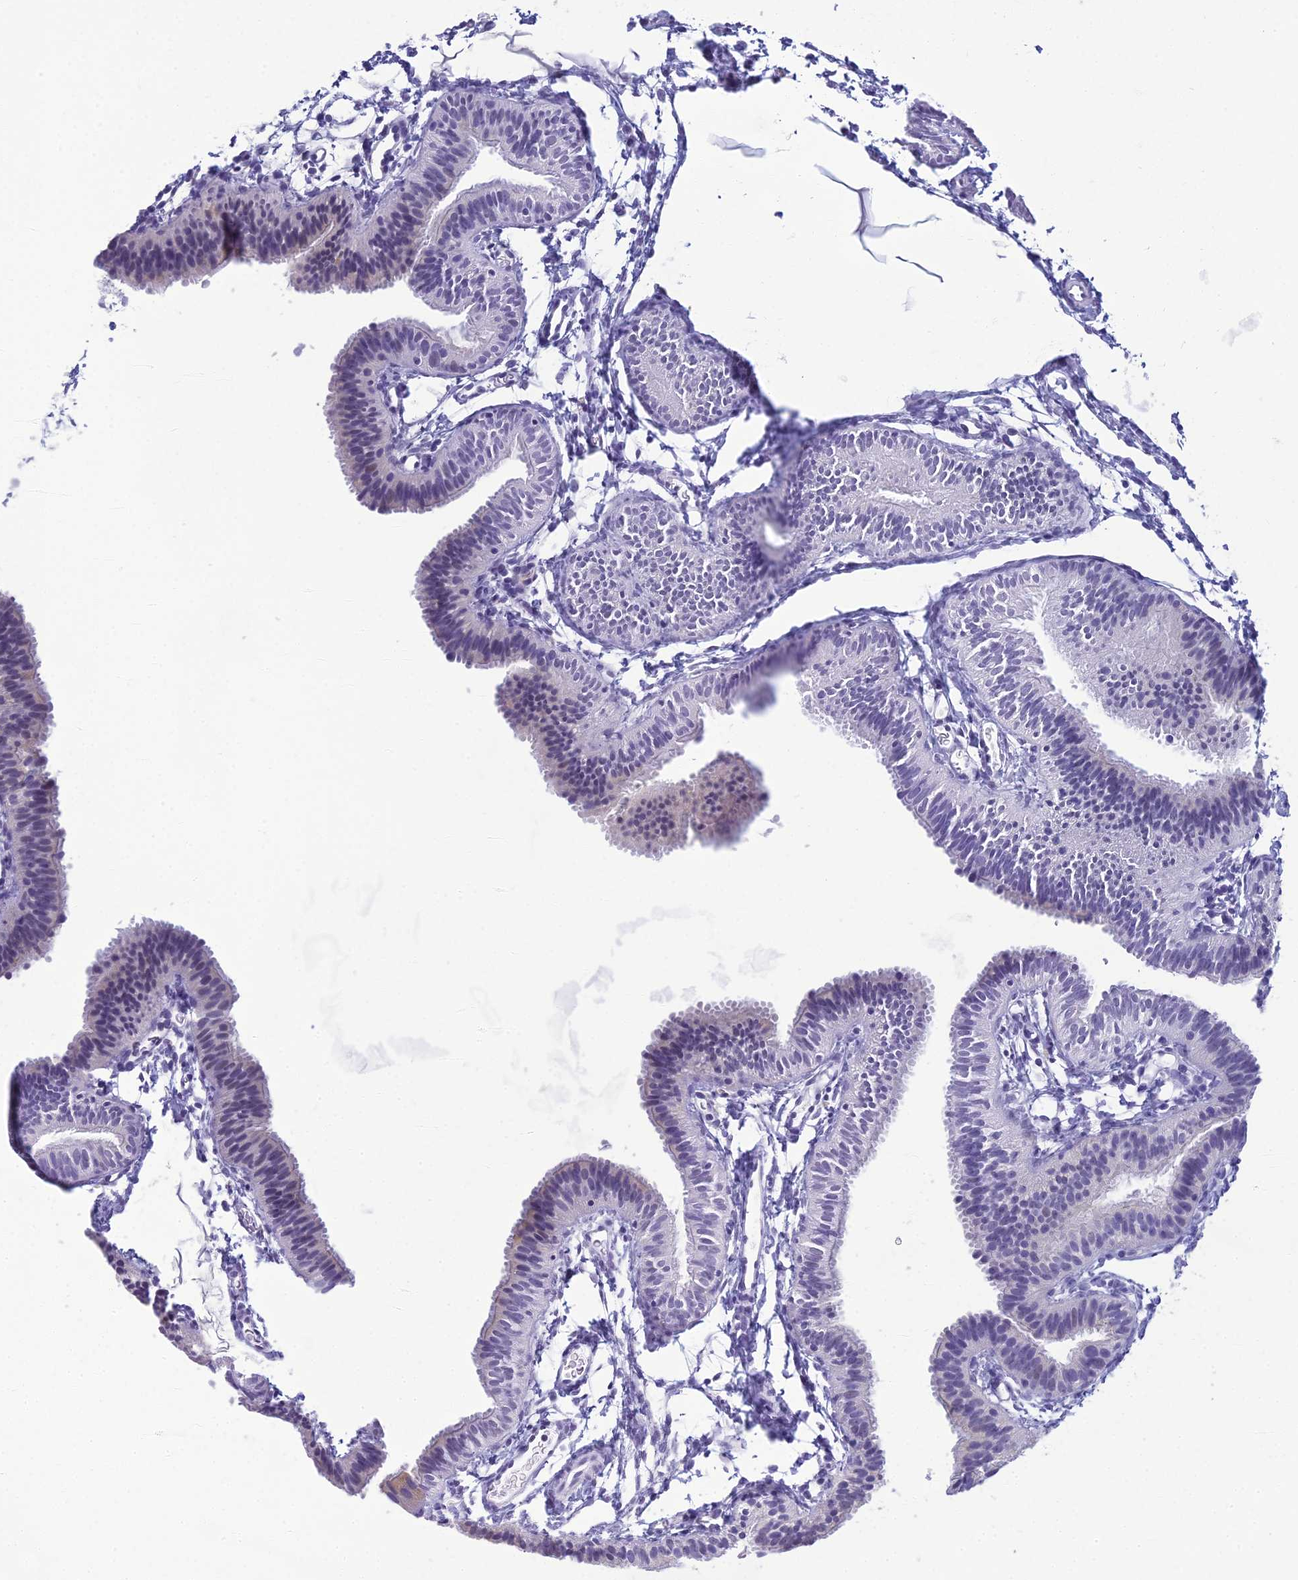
{"staining": {"intensity": "negative", "quantity": "none", "location": "none"}, "tissue": "fallopian tube", "cell_type": "Glandular cells", "image_type": "normal", "snomed": [{"axis": "morphology", "description": "Normal tissue, NOS"}, {"axis": "topography", "description": "Fallopian tube"}], "caption": "A histopathology image of human fallopian tube is negative for staining in glandular cells. (DAB immunohistochemistry (IHC) with hematoxylin counter stain).", "gene": "MUC13", "patient": {"sex": "female", "age": 35}}